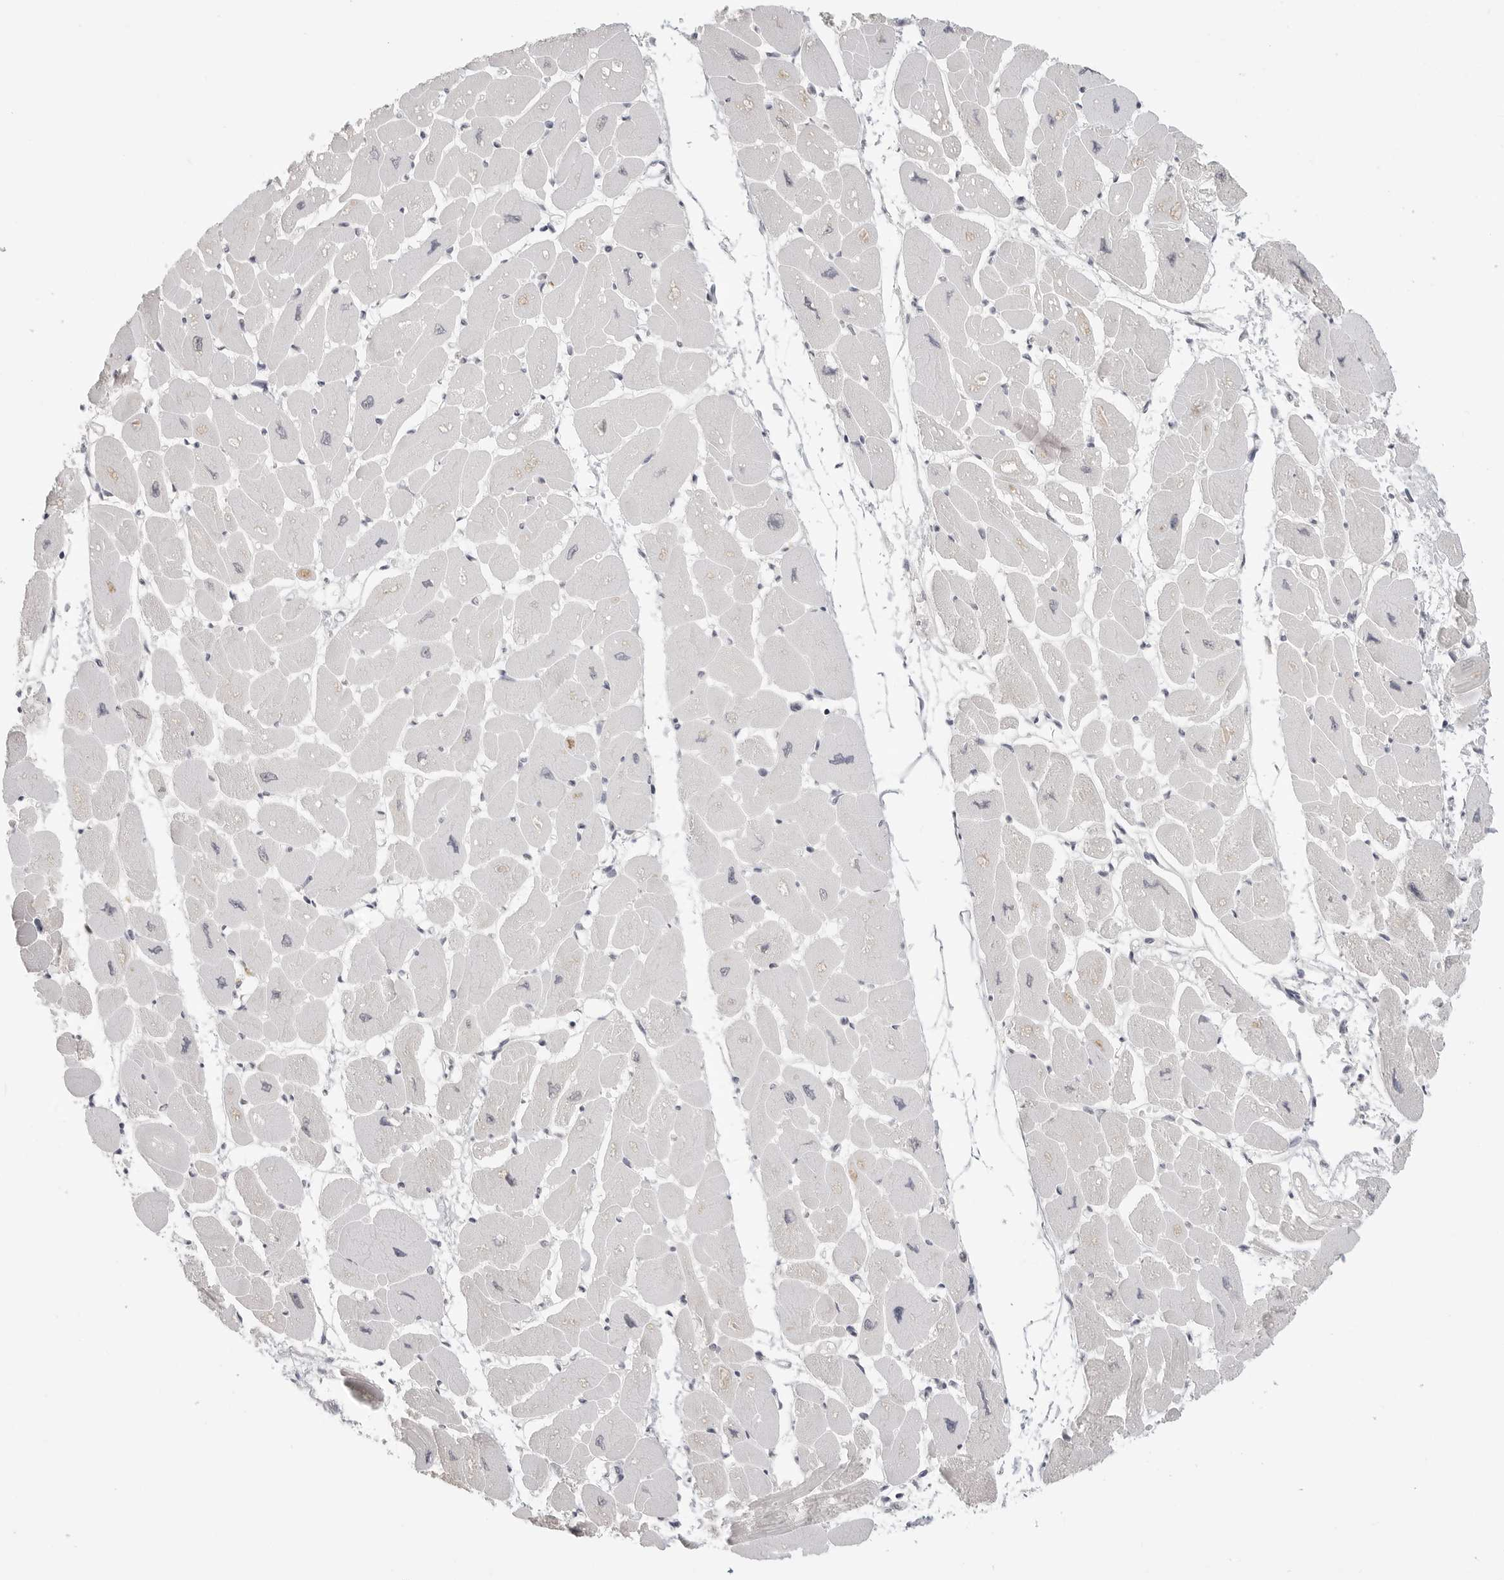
{"staining": {"intensity": "negative", "quantity": "none", "location": "none"}, "tissue": "heart muscle", "cell_type": "Cardiomyocytes", "image_type": "normal", "snomed": [{"axis": "morphology", "description": "Normal tissue, NOS"}, {"axis": "topography", "description": "Heart"}], "caption": "Cardiomyocytes are negative for brown protein staining in unremarkable heart muscle. (Brightfield microscopy of DAB (3,3'-diaminobenzidine) immunohistochemistry at high magnification).", "gene": "KLK11", "patient": {"sex": "female", "age": 54}}